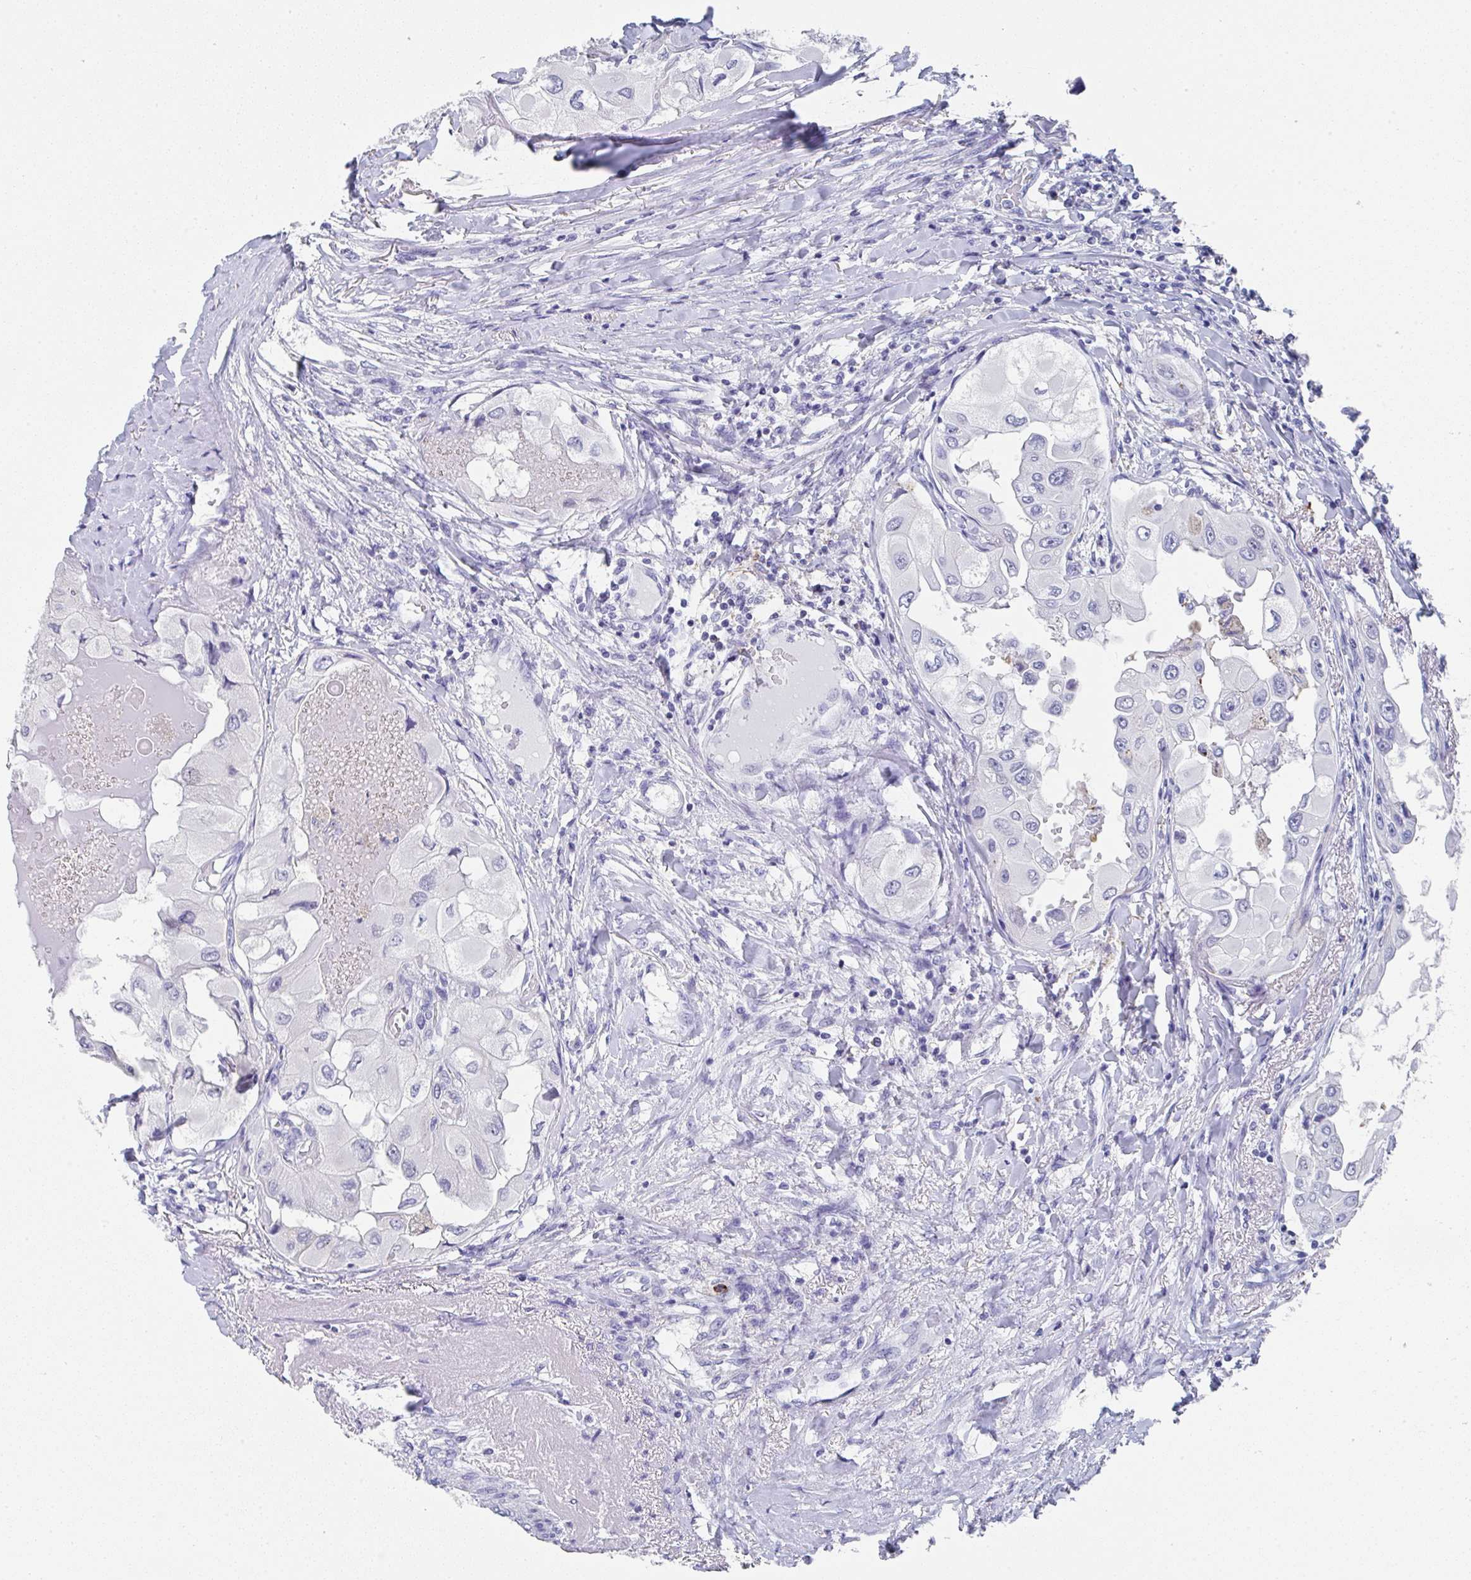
{"staining": {"intensity": "negative", "quantity": "none", "location": "none"}, "tissue": "thyroid cancer", "cell_type": "Tumor cells", "image_type": "cancer", "snomed": [{"axis": "morphology", "description": "Normal tissue, NOS"}, {"axis": "morphology", "description": "Papillary adenocarcinoma, NOS"}, {"axis": "topography", "description": "Thyroid gland"}], "caption": "Tumor cells are negative for protein expression in human thyroid cancer.", "gene": "TNFRSF8", "patient": {"sex": "female", "age": 59}}